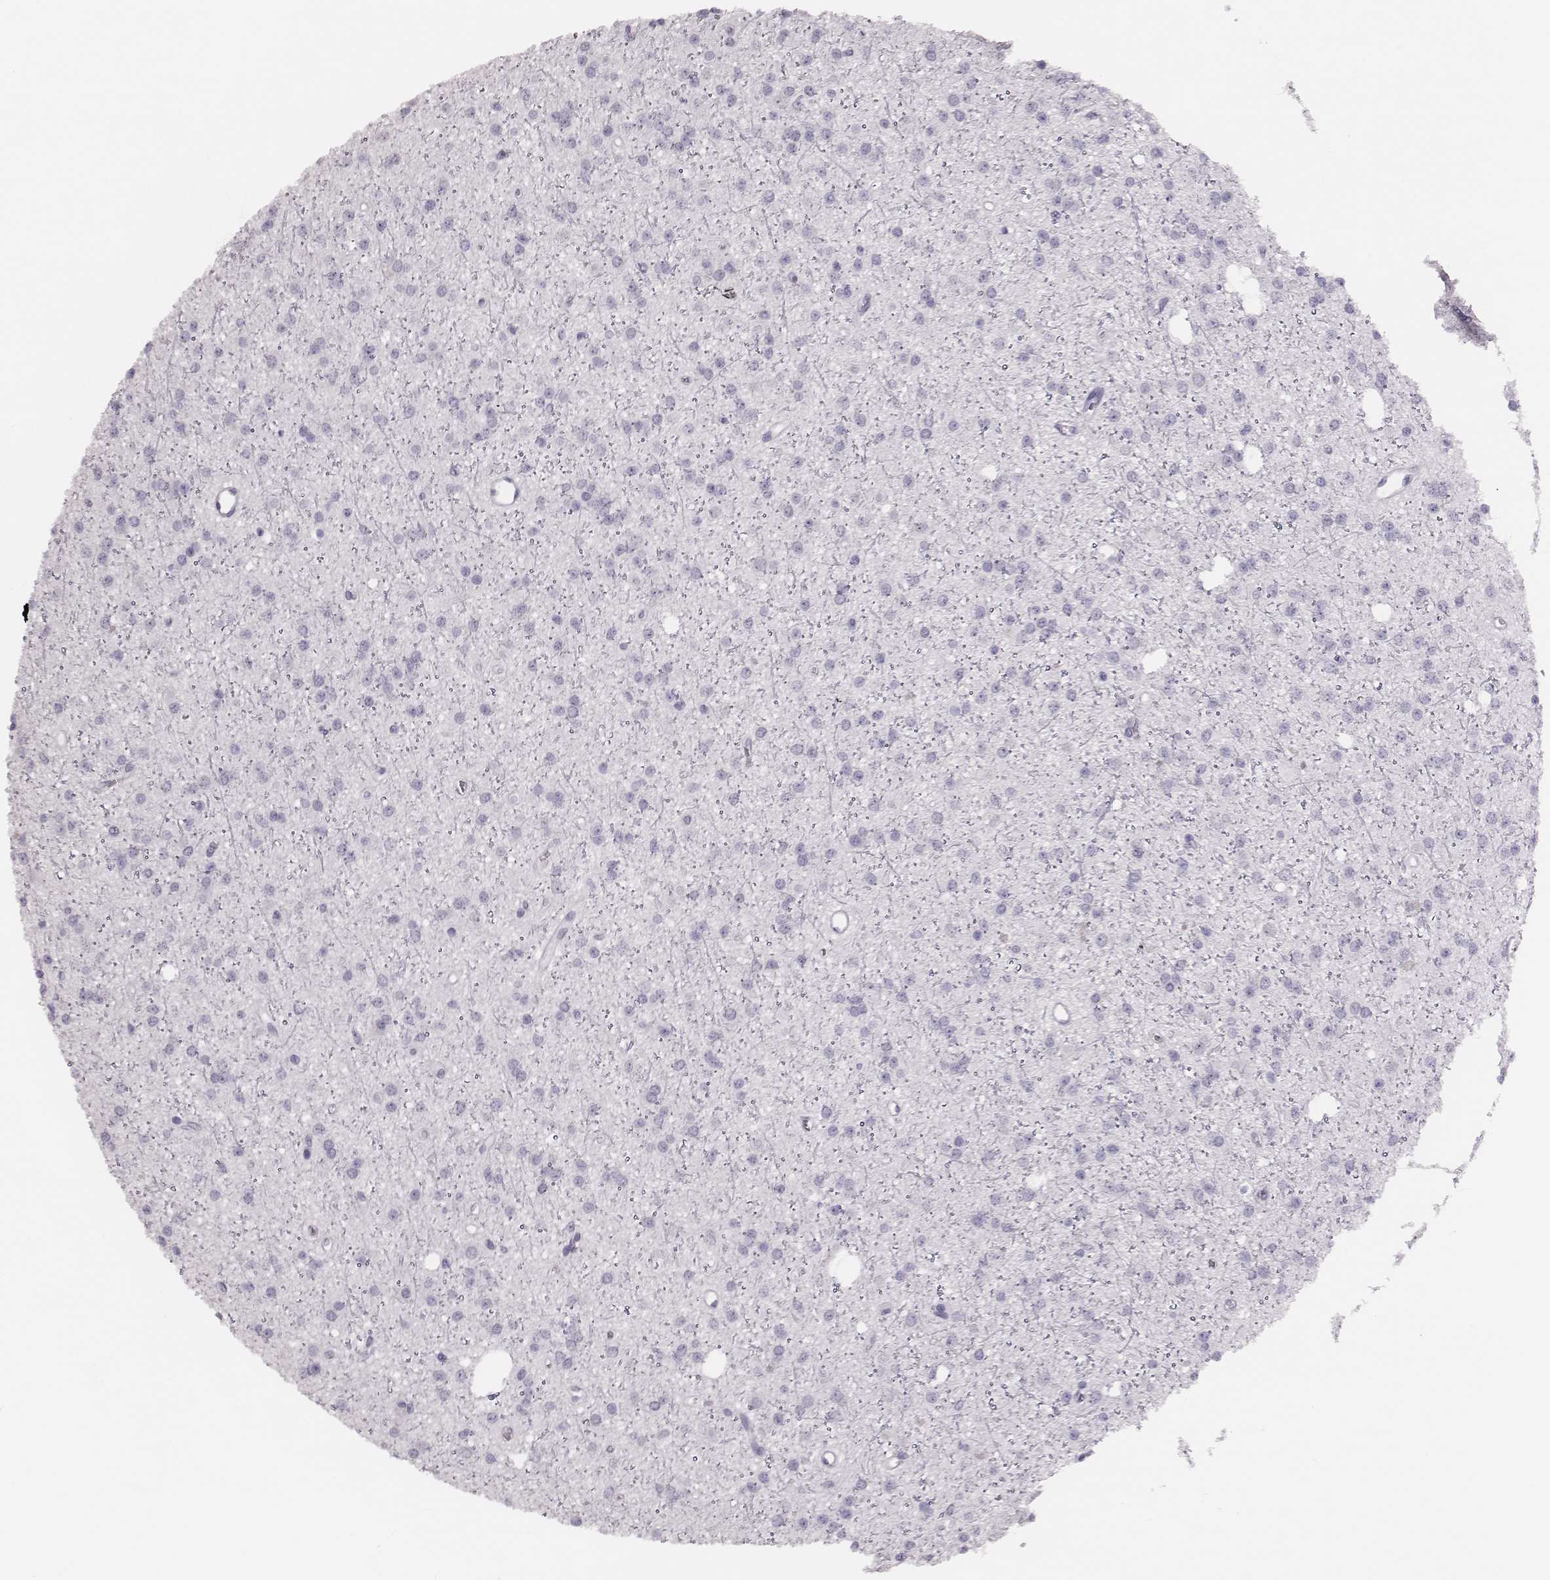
{"staining": {"intensity": "negative", "quantity": "none", "location": "none"}, "tissue": "glioma", "cell_type": "Tumor cells", "image_type": "cancer", "snomed": [{"axis": "morphology", "description": "Glioma, malignant, Low grade"}, {"axis": "topography", "description": "Brain"}], "caption": "Glioma stained for a protein using immunohistochemistry (IHC) displays no positivity tumor cells.", "gene": "H1-6", "patient": {"sex": "male", "age": 27}}